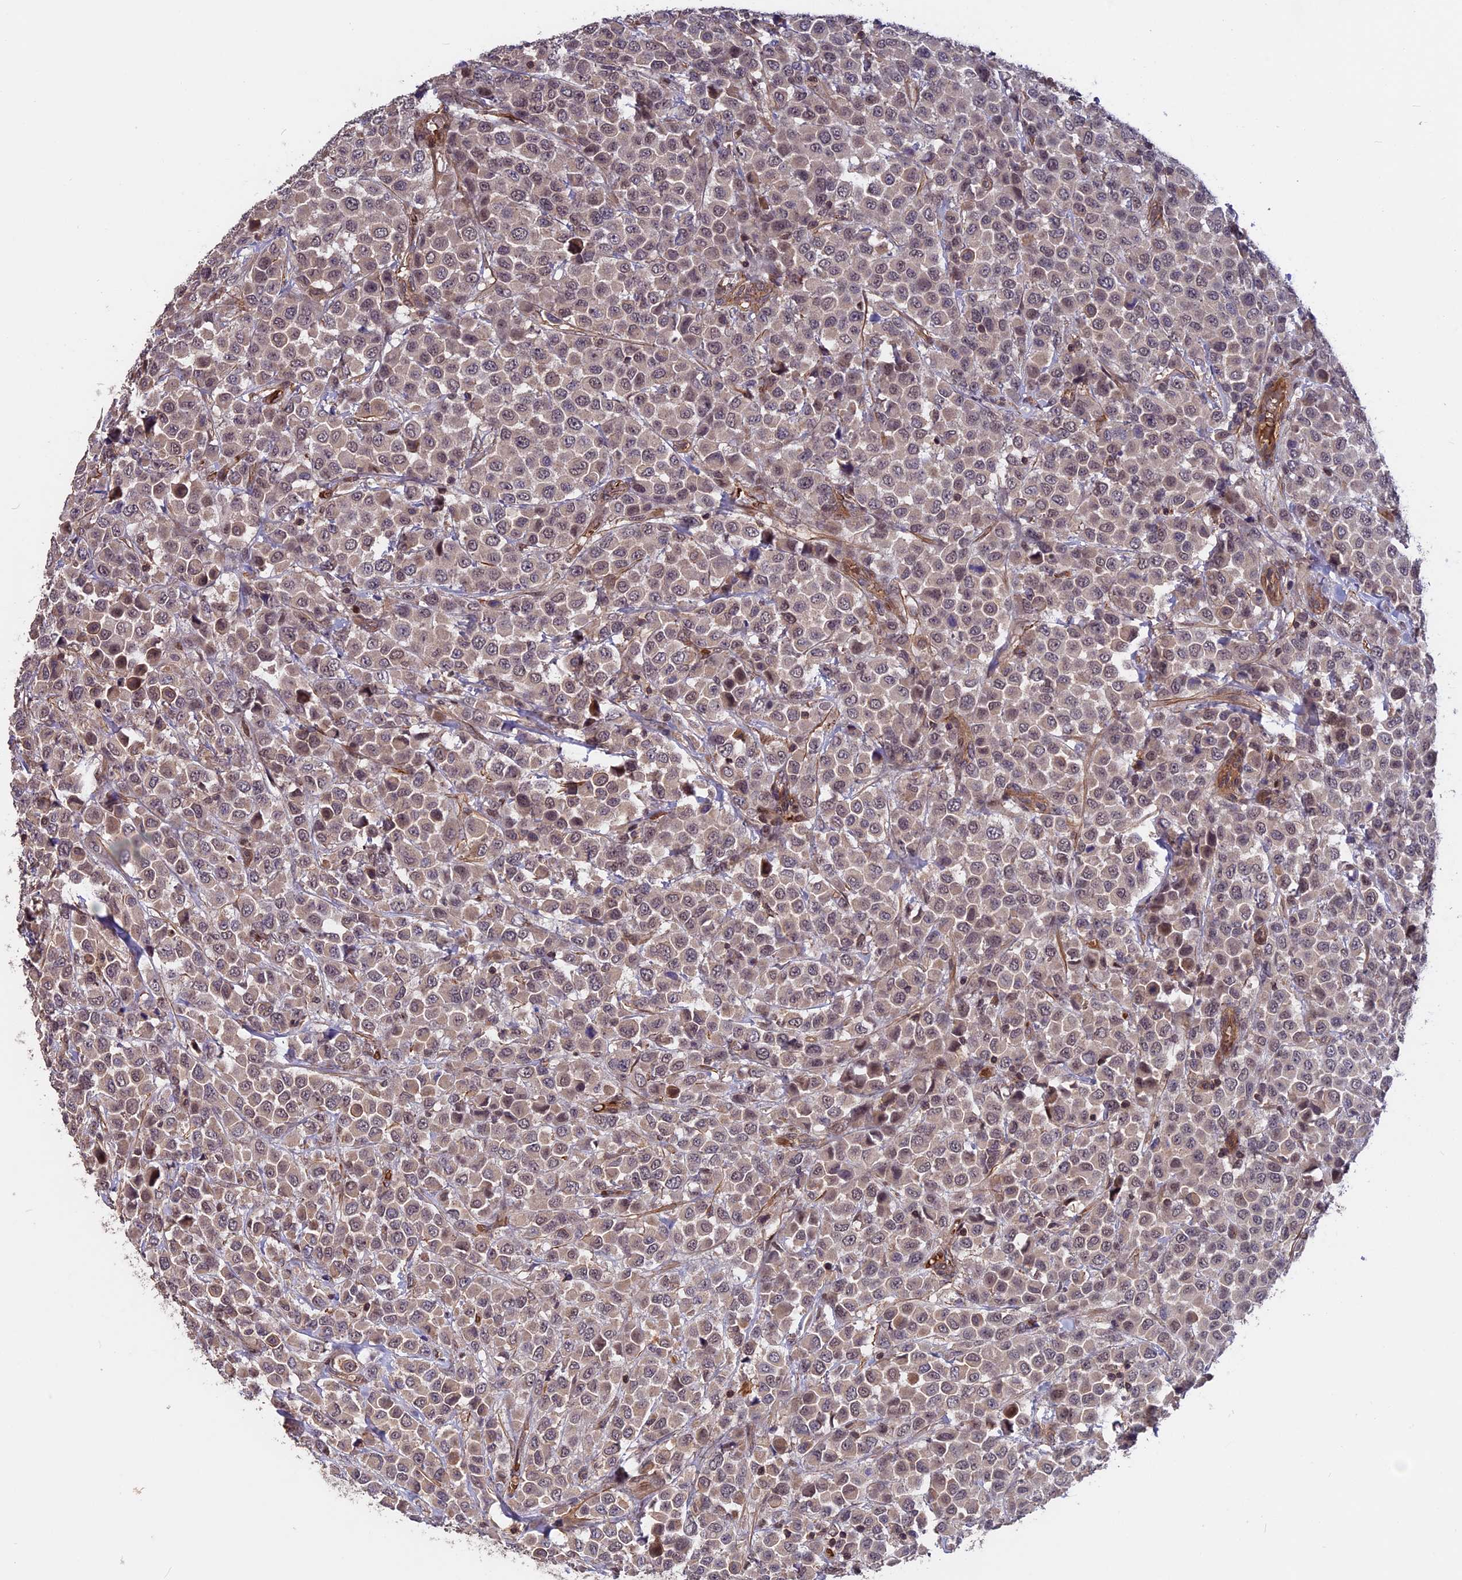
{"staining": {"intensity": "negative", "quantity": "none", "location": "none"}, "tissue": "breast cancer", "cell_type": "Tumor cells", "image_type": "cancer", "snomed": [{"axis": "morphology", "description": "Duct carcinoma"}, {"axis": "topography", "description": "Breast"}], "caption": "An image of breast cancer (infiltrating ductal carcinoma) stained for a protein reveals no brown staining in tumor cells.", "gene": "ZC3H10", "patient": {"sex": "female", "age": 61}}